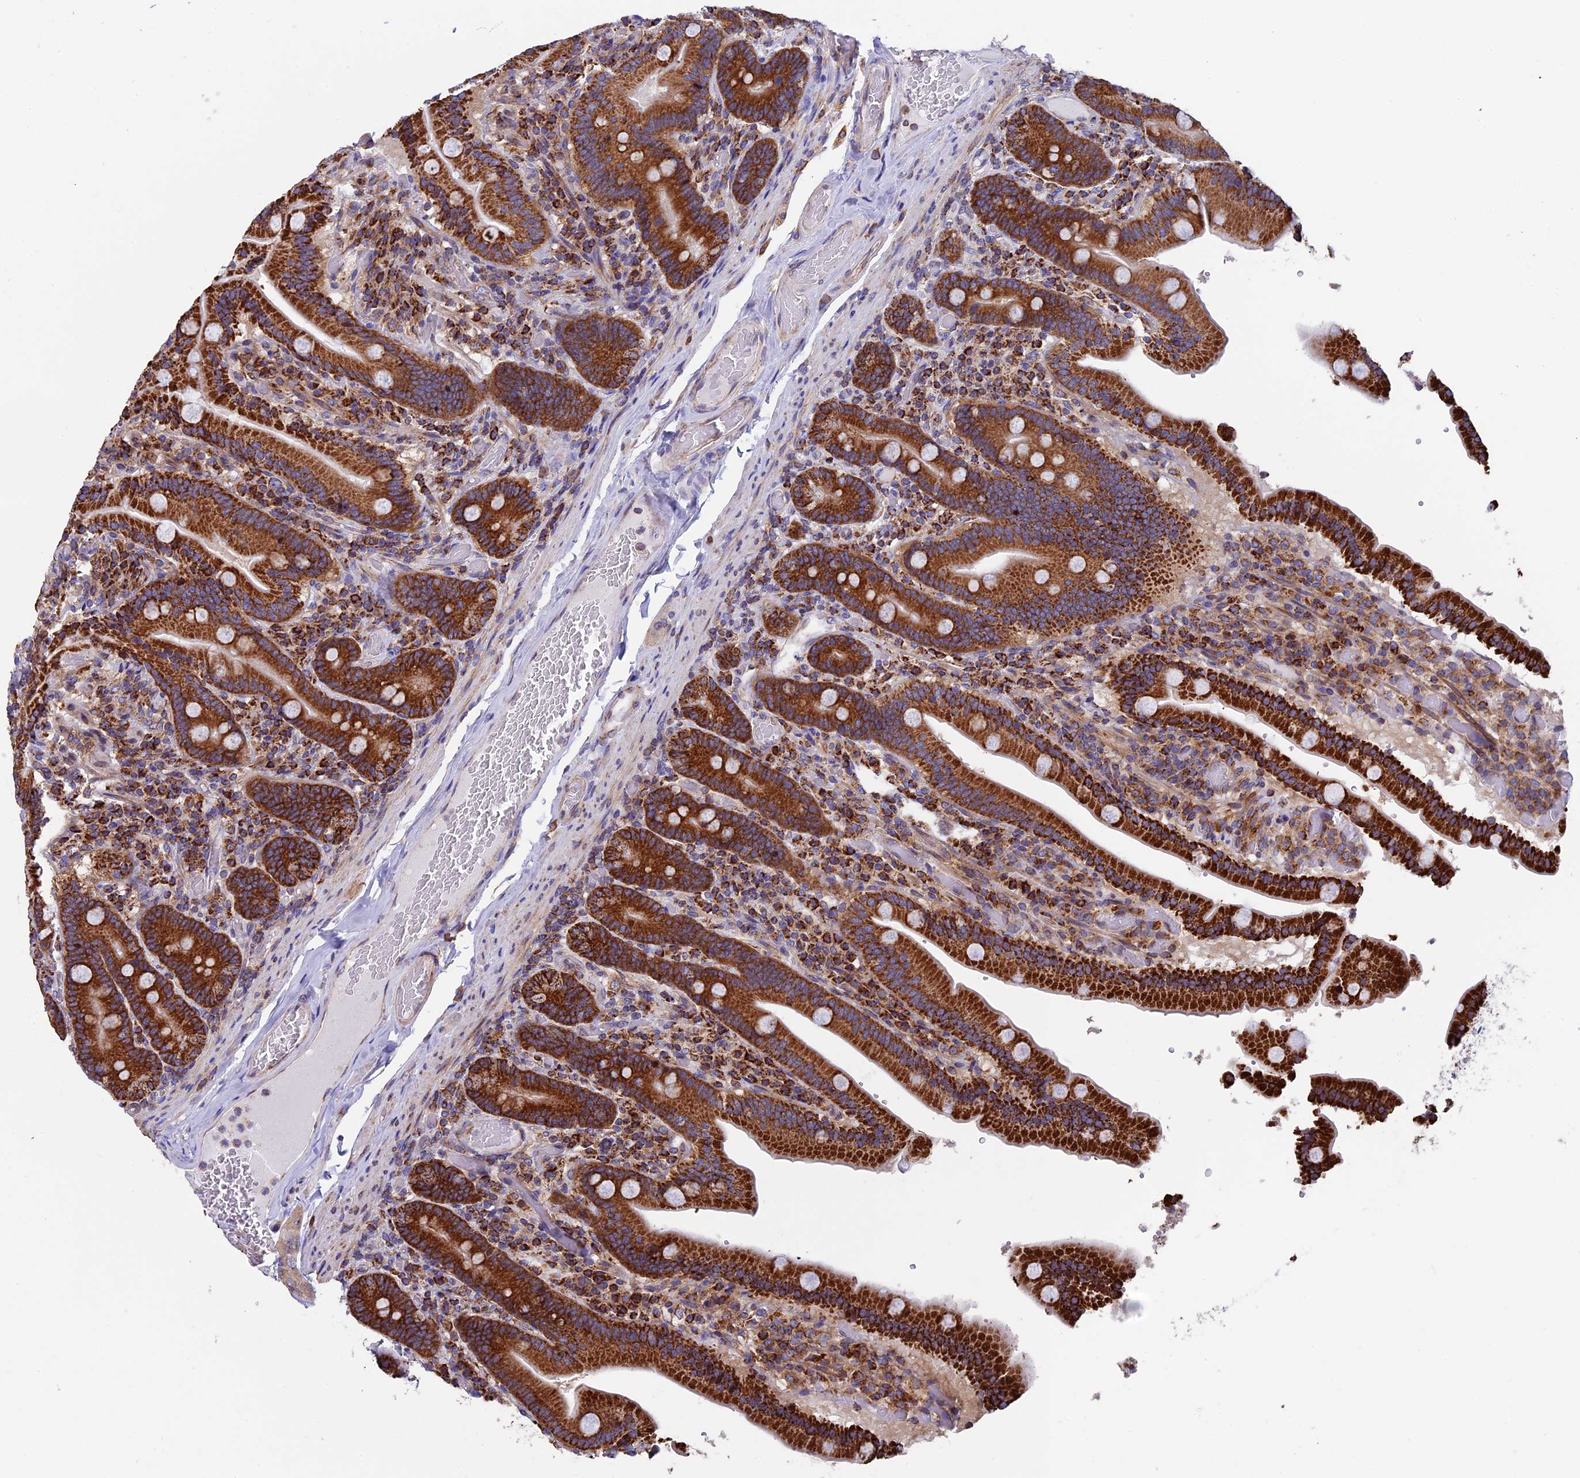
{"staining": {"intensity": "strong", "quantity": ">75%", "location": "cytoplasmic/membranous"}, "tissue": "duodenum", "cell_type": "Glandular cells", "image_type": "normal", "snomed": [{"axis": "morphology", "description": "Normal tissue, NOS"}, {"axis": "topography", "description": "Duodenum"}], "caption": "Protein expression analysis of normal human duodenum reveals strong cytoplasmic/membranous staining in about >75% of glandular cells.", "gene": "SLC9A5", "patient": {"sex": "female", "age": 62}}